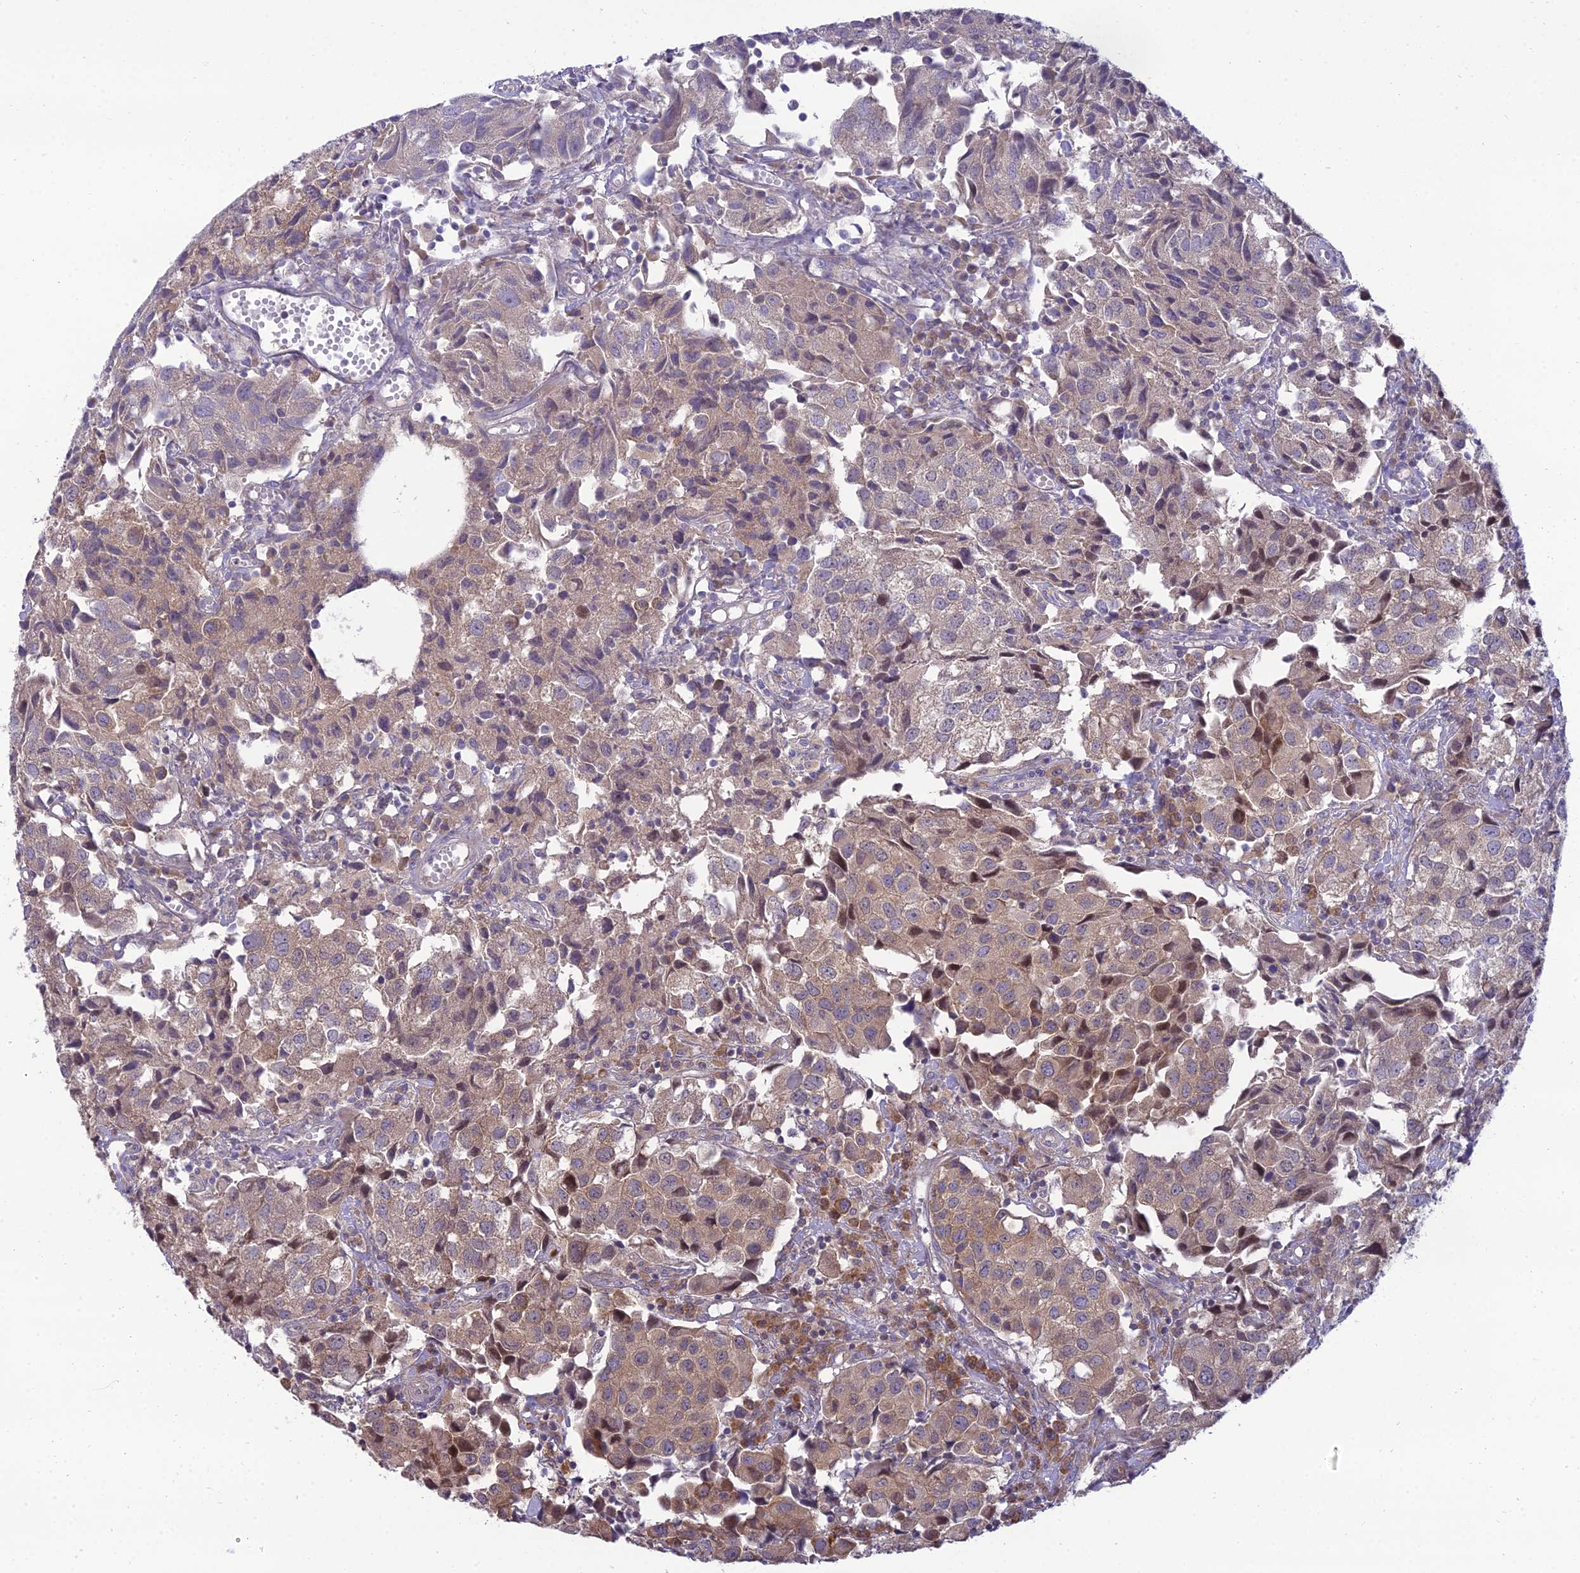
{"staining": {"intensity": "moderate", "quantity": "25%-75%", "location": "cytoplasmic/membranous"}, "tissue": "urothelial cancer", "cell_type": "Tumor cells", "image_type": "cancer", "snomed": [{"axis": "morphology", "description": "Urothelial carcinoma, High grade"}, {"axis": "topography", "description": "Urinary bladder"}], "caption": "Protein staining exhibits moderate cytoplasmic/membranous staining in approximately 25%-75% of tumor cells in urothelial cancer. (Brightfield microscopy of DAB IHC at high magnification).", "gene": "CLCN7", "patient": {"sex": "female", "age": 75}}